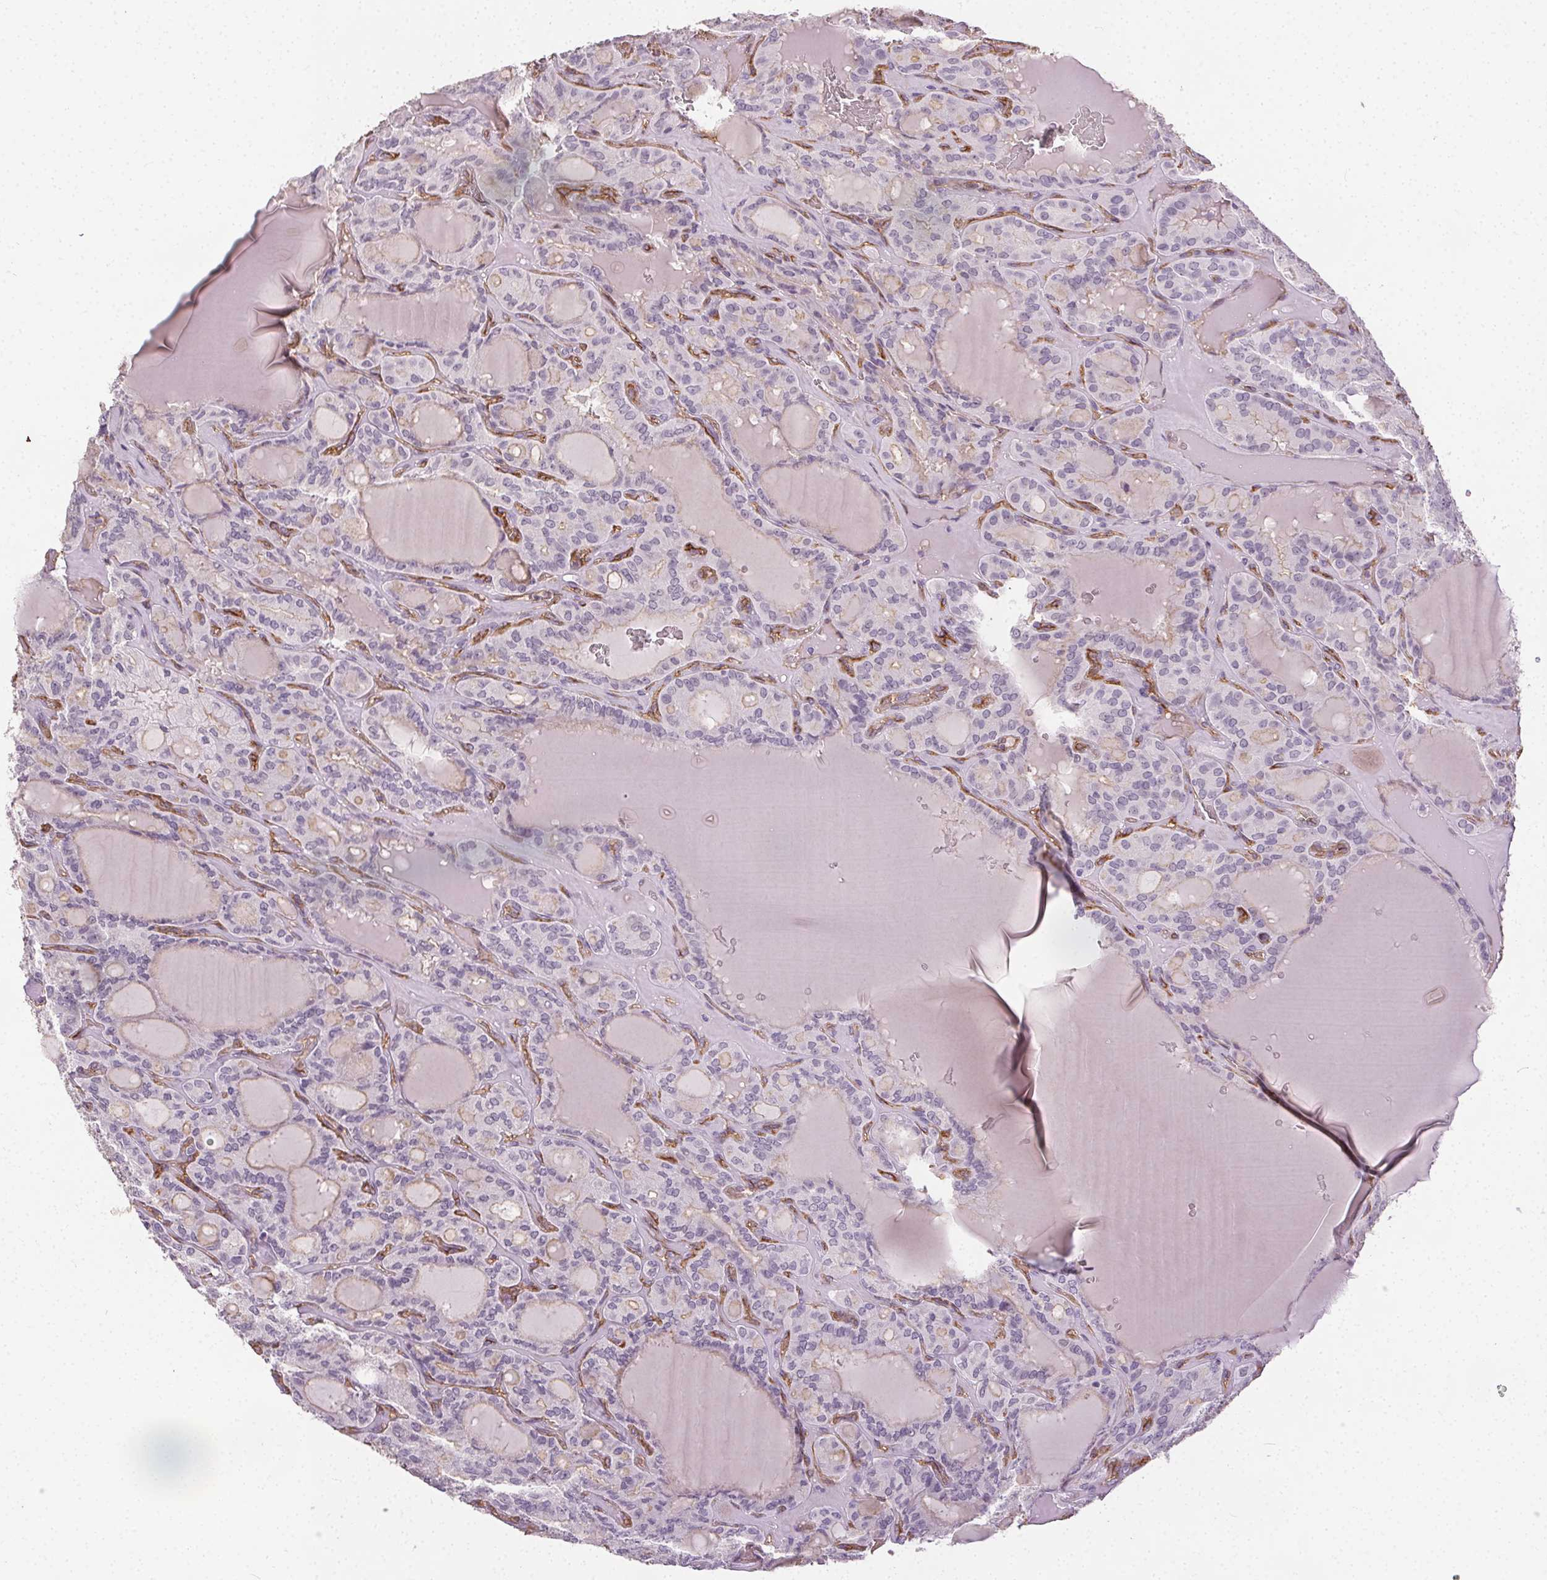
{"staining": {"intensity": "negative", "quantity": "none", "location": "none"}, "tissue": "thyroid cancer", "cell_type": "Tumor cells", "image_type": "cancer", "snomed": [{"axis": "morphology", "description": "Papillary adenocarcinoma, NOS"}, {"axis": "topography", "description": "Thyroid gland"}], "caption": "Immunohistochemistry (IHC) histopathology image of neoplastic tissue: papillary adenocarcinoma (thyroid) stained with DAB exhibits no significant protein positivity in tumor cells.", "gene": "PODXL", "patient": {"sex": "male", "age": 87}}